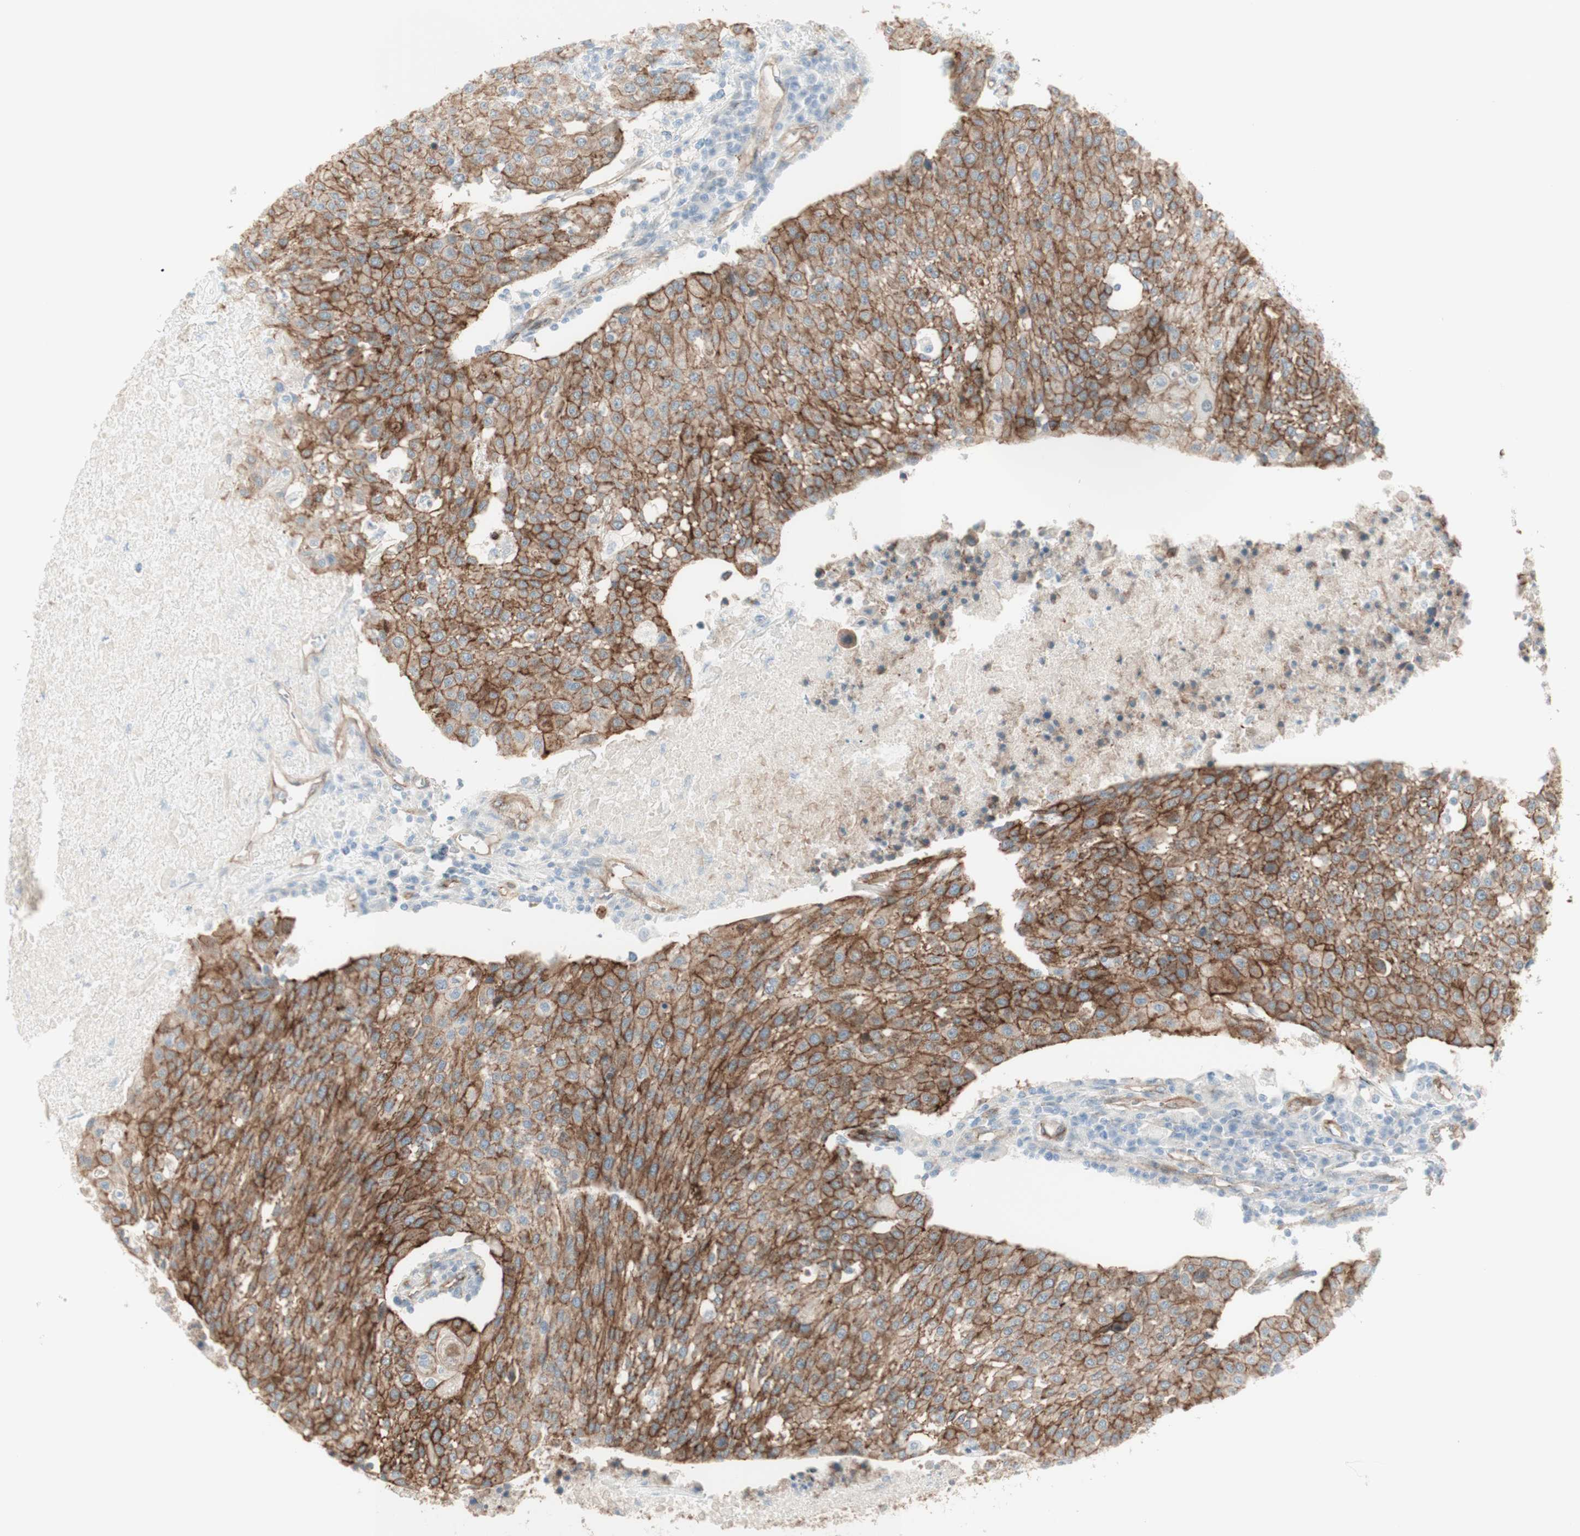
{"staining": {"intensity": "moderate", "quantity": "25%-75%", "location": "cytoplasmic/membranous"}, "tissue": "urothelial cancer", "cell_type": "Tumor cells", "image_type": "cancer", "snomed": [{"axis": "morphology", "description": "Urothelial carcinoma, High grade"}, {"axis": "topography", "description": "Urinary bladder"}], "caption": "Immunohistochemical staining of human urothelial cancer displays medium levels of moderate cytoplasmic/membranous positivity in approximately 25%-75% of tumor cells.", "gene": "MYO6", "patient": {"sex": "female", "age": 85}}